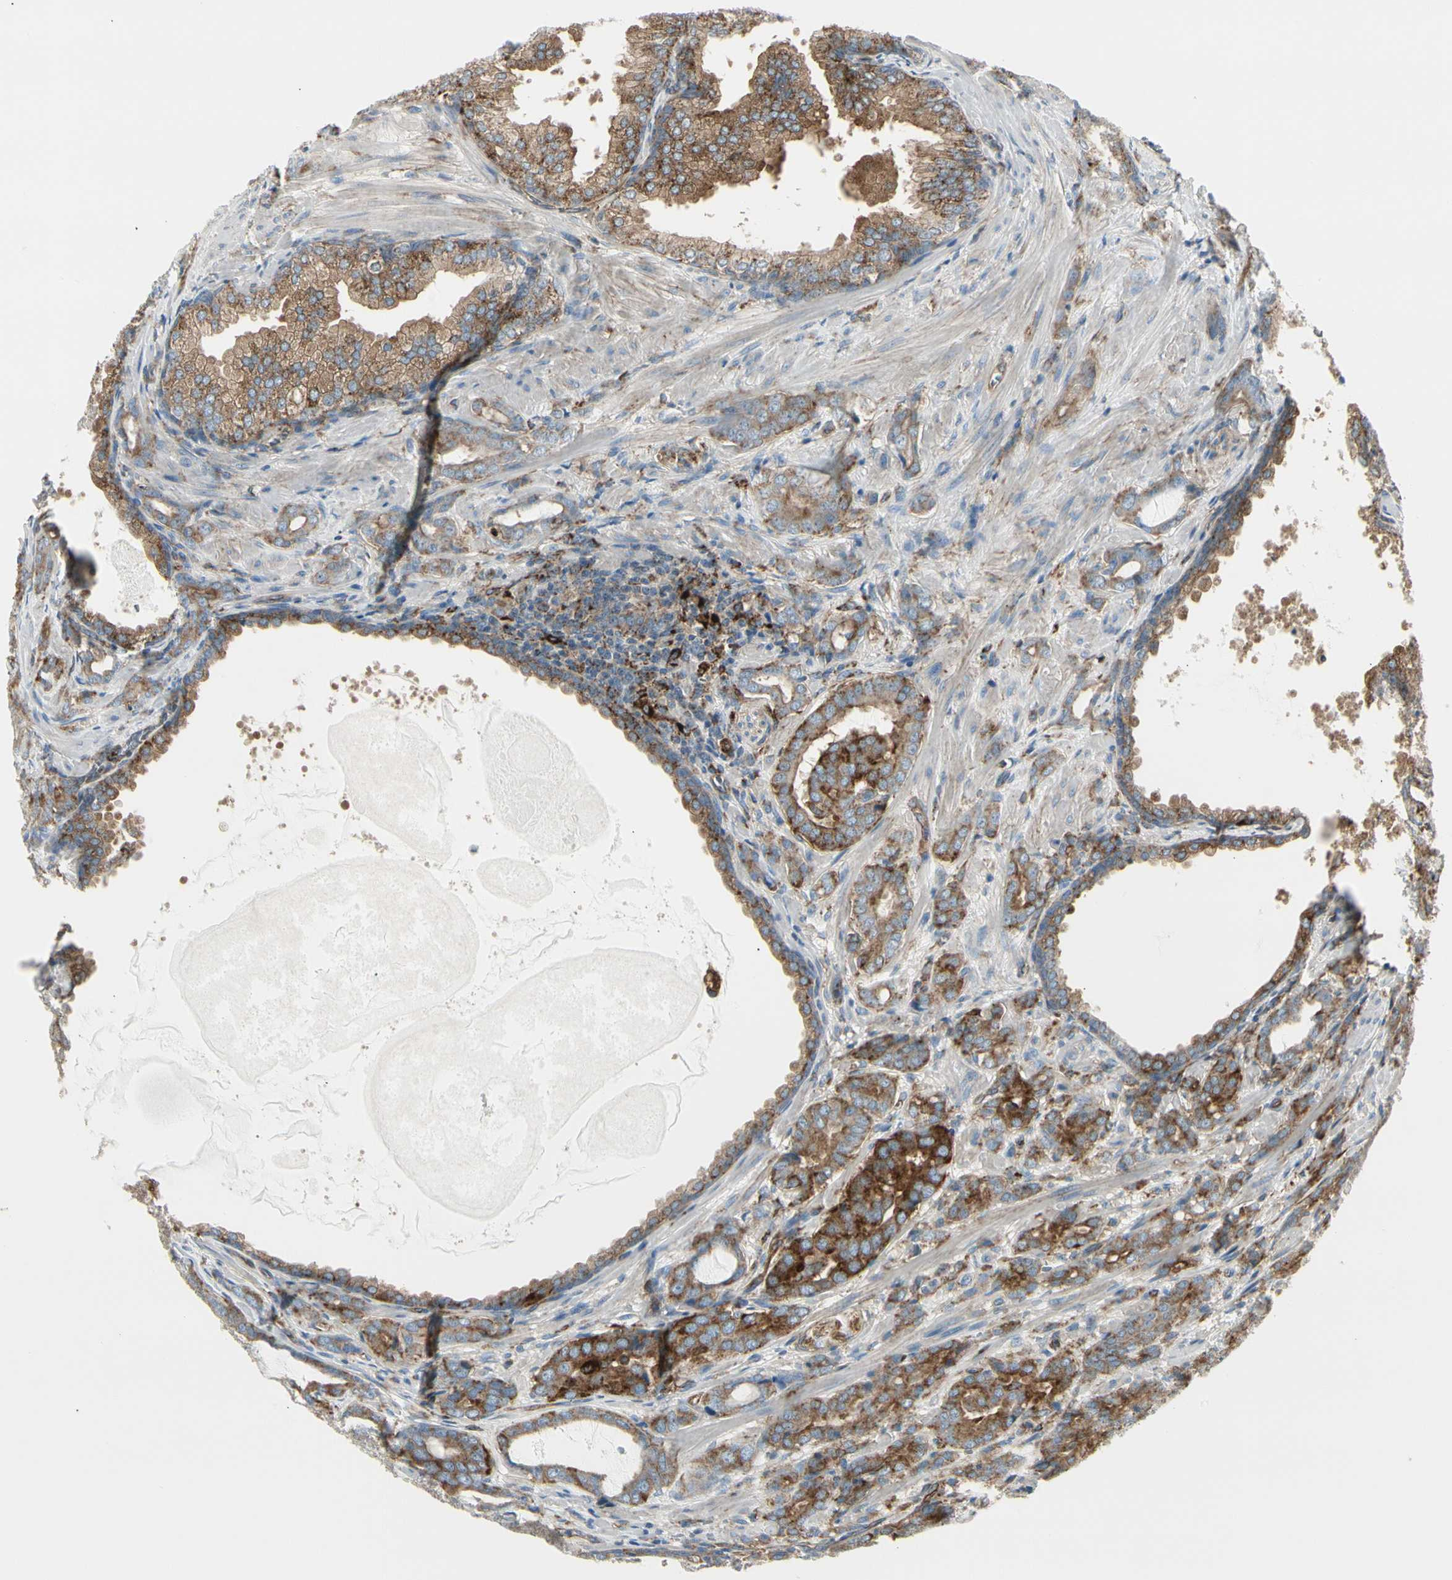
{"staining": {"intensity": "strong", "quantity": ">75%", "location": "cytoplasmic/membranous"}, "tissue": "prostate cancer", "cell_type": "Tumor cells", "image_type": "cancer", "snomed": [{"axis": "morphology", "description": "Adenocarcinoma, High grade"}, {"axis": "topography", "description": "Prostate"}], "caption": "Immunohistochemical staining of prostate high-grade adenocarcinoma demonstrates high levels of strong cytoplasmic/membranous staining in approximately >75% of tumor cells.", "gene": "ATP6V1B2", "patient": {"sex": "male", "age": 64}}